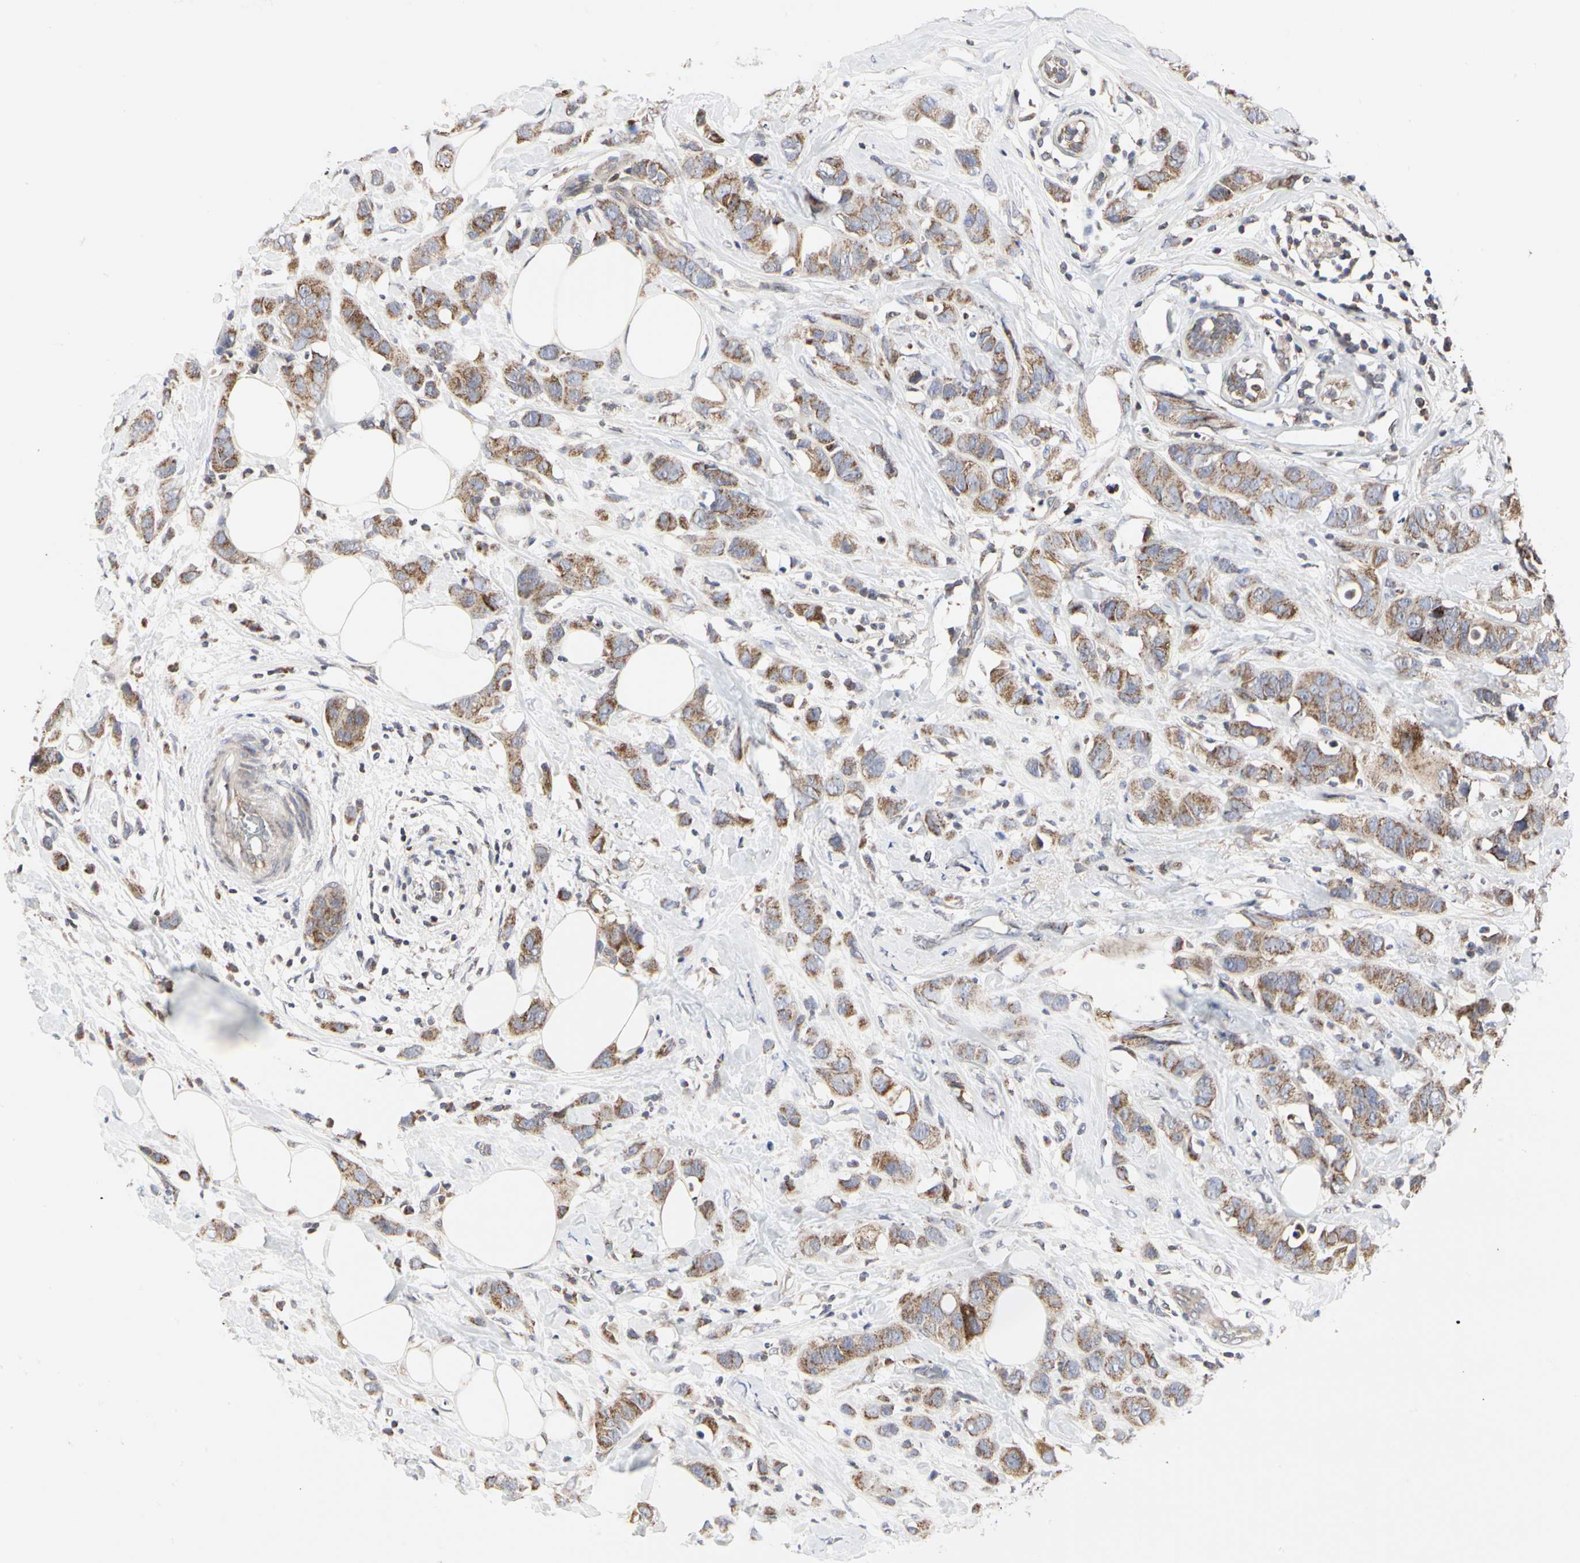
{"staining": {"intensity": "moderate", "quantity": ">75%", "location": "cytoplasmic/membranous"}, "tissue": "breast cancer", "cell_type": "Tumor cells", "image_type": "cancer", "snomed": [{"axis": "morphology", "description": "Normal tissue, NOS"}, {"axis": "morphology", "description": "Duct carcinoma"}, {"axis": "topography", "description": "Breast"}], "caption": "Human infiltrating ductal carcinoma (breast) stained with a brown dye displays moderate cytoplasmic/membranous positive positivity in about >75% of tumor cells.", "gene": "TSKU", "patient": {"sex": "female", "age": 50}}